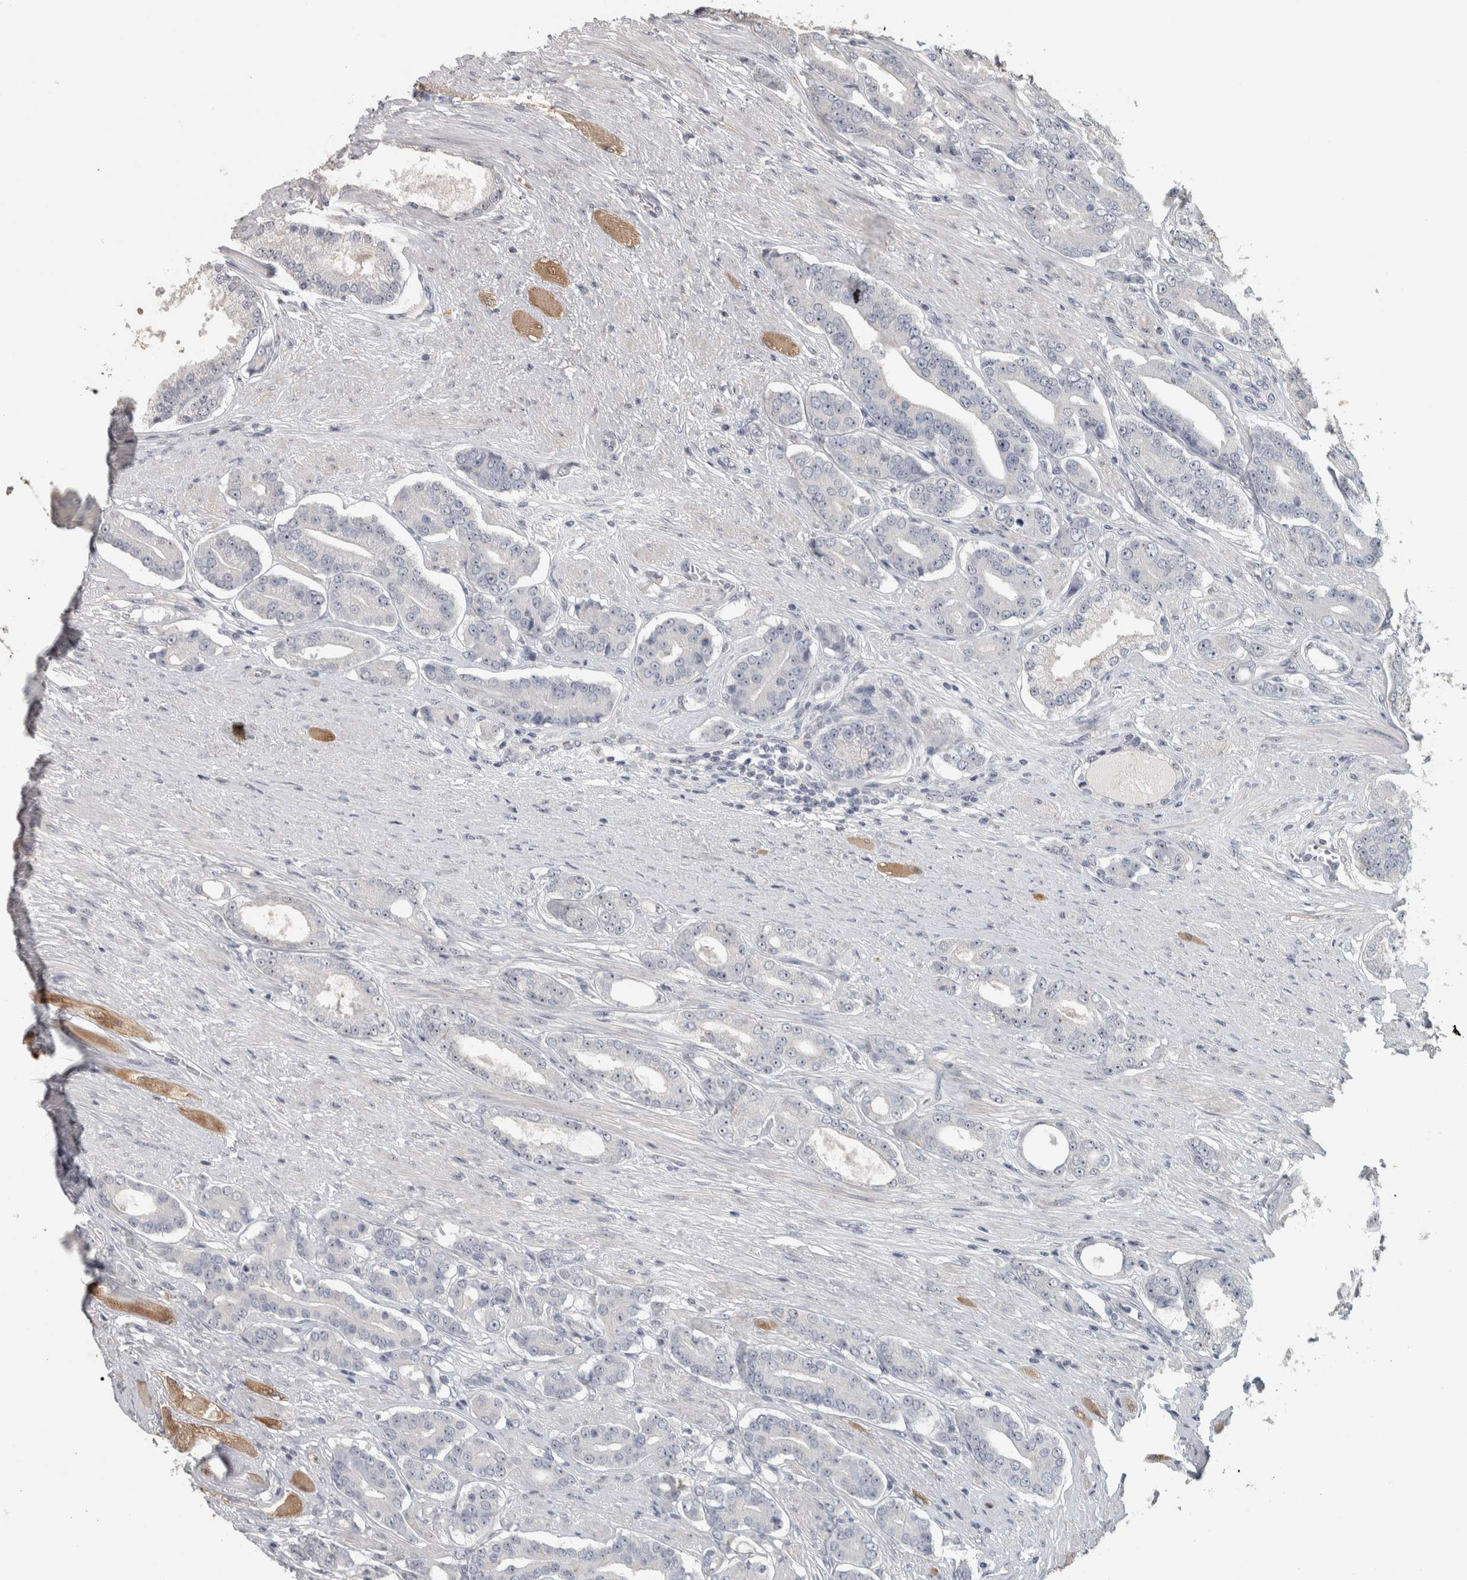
{"staining": {"intensity": "negative", "quantity": "none", "location": "none"}, "tissue": "prostate cancer", "cell_type": "Tumor cells", "image_type": "cancer", "snomed": [{"axis": "morphology", "description": "Adenocarcinoma, High grade"}, {"axis": "topography", "description": "Prostate"}], "caption": "Tumor cells show no significant protein positivity in prostate cancer.", "gene": "DCAF10", "patient": {"sex": "male", "age": 71}}